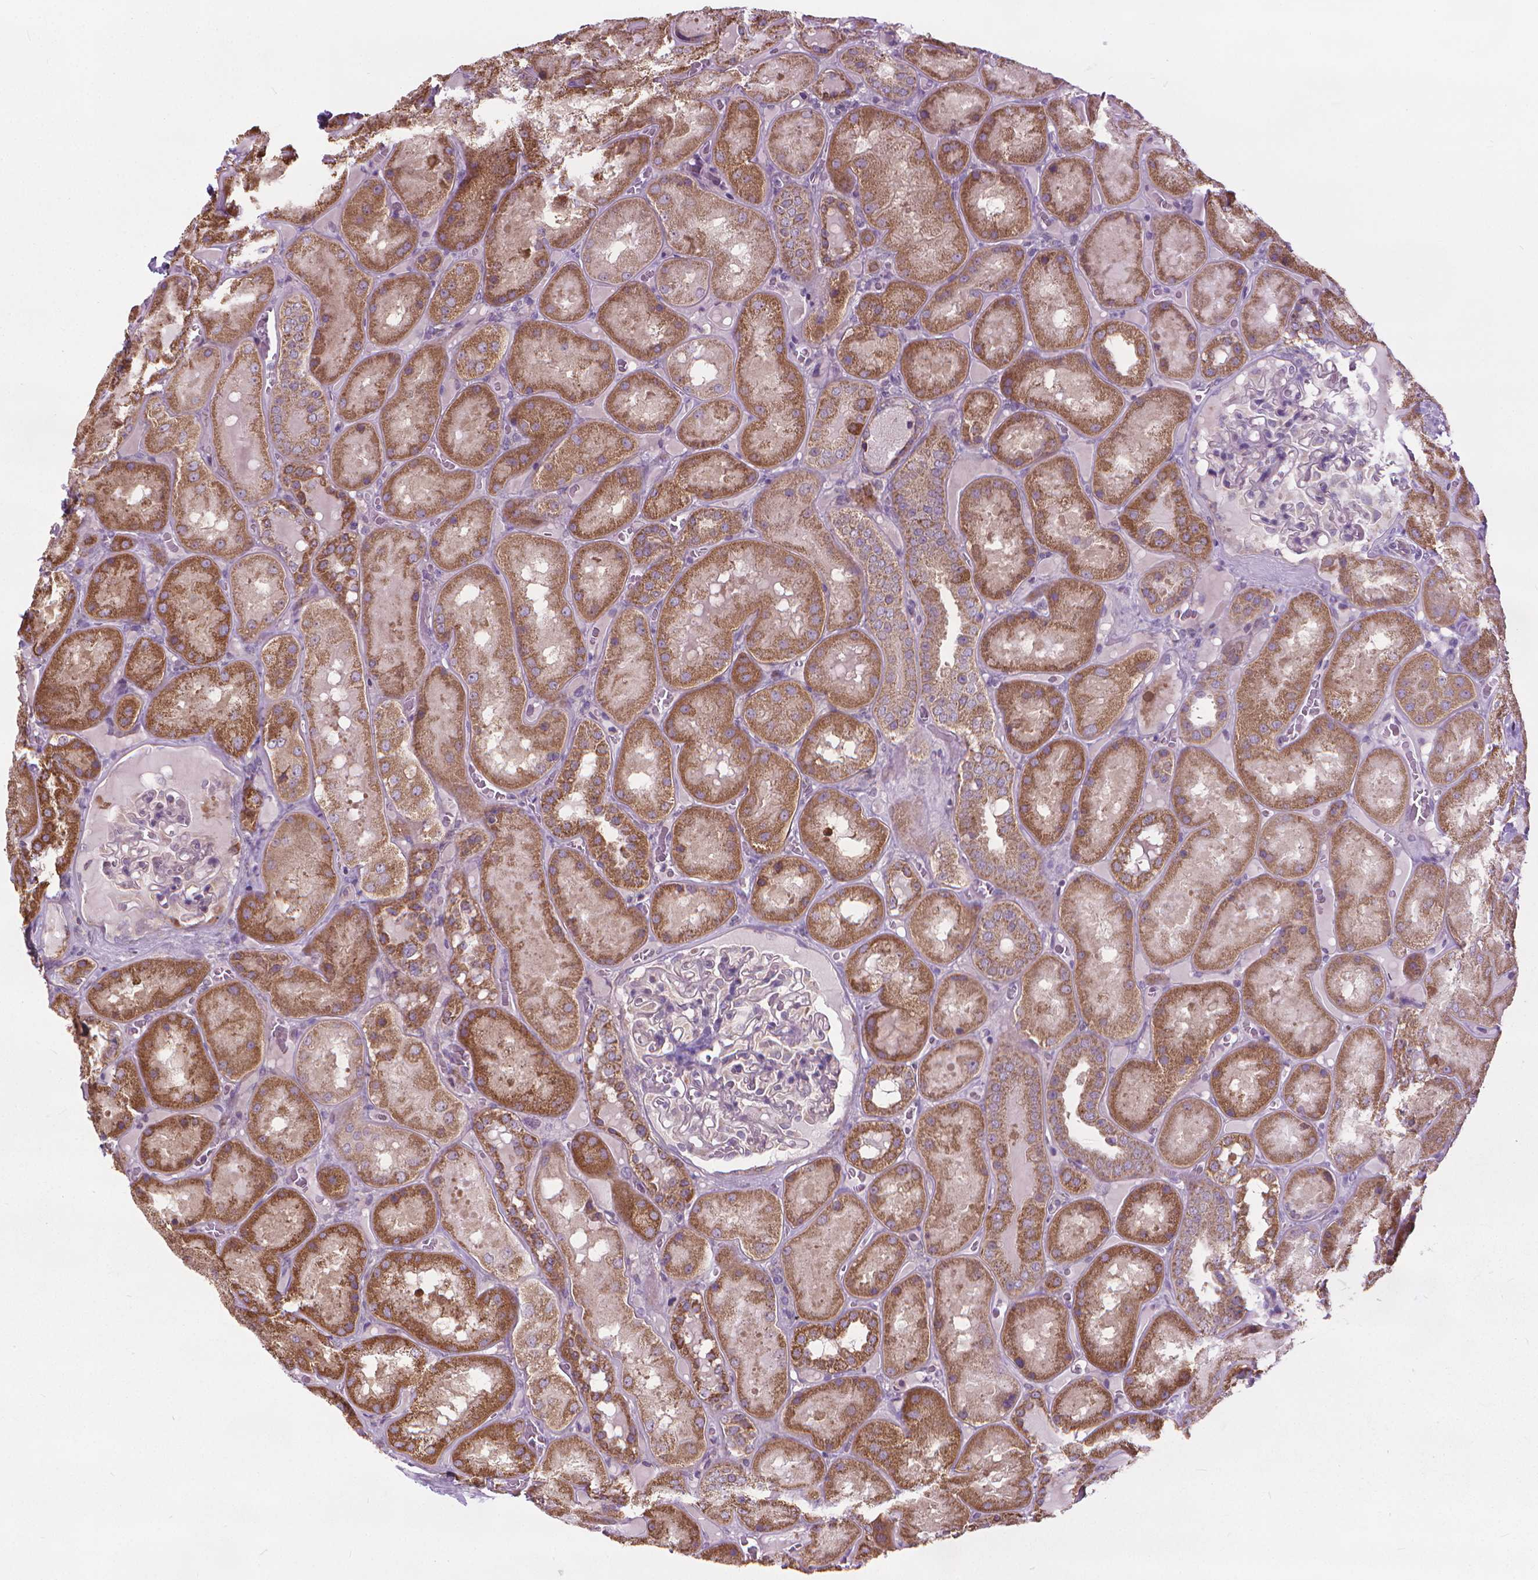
{"staining": {"intensity": "moderate", "quantity": "<25%", "location": "cytoplasmic/membranous"}, "tissue": "kidney", "cell_type": "Cells in glomeruli", "image_type": "normal", "snomed": [{"axis": "morphology", "description": "Normal tissue, NOS"}, {"axis": "topography", "description": "Kidney"}], "caption": "Protein expression analysis of unremarkable kidney shows moderate cytoplasmic/membranous expression in approximately <25% of cells in glomeruli.", "gene": "NUDT1", "patient": {"sex": "male", "age": 73}}